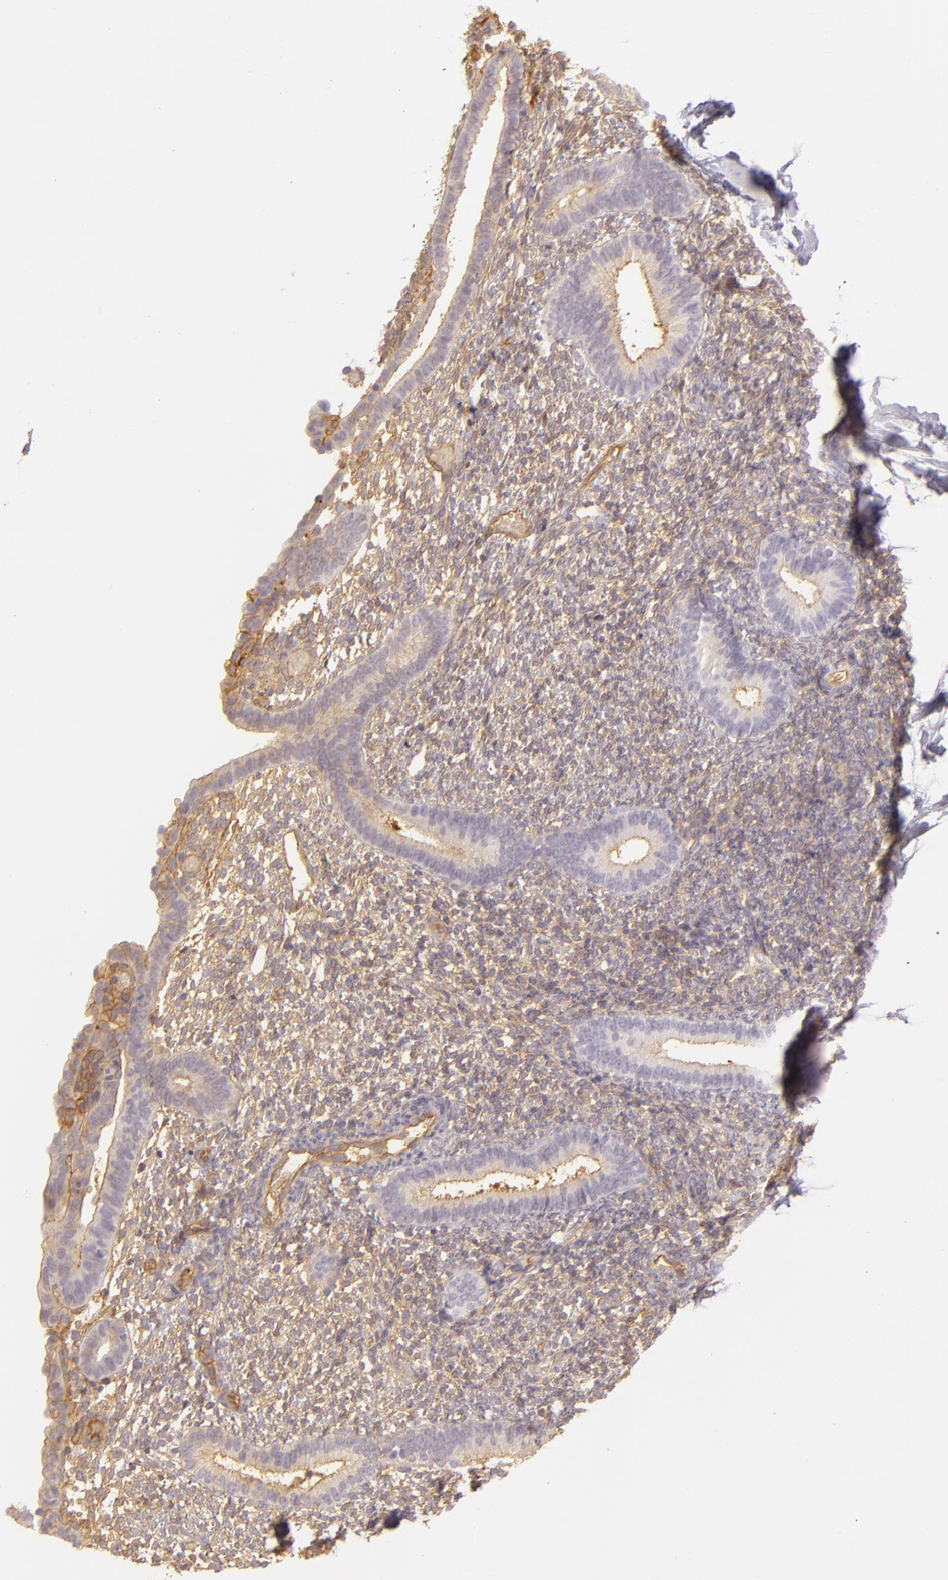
{"staining": {"intensity": "weak", "quantity": "<25%", "location": "cytoplasmic/membranous"}, "tissue": "endometrium", "cell_type": "Cells in endometrial stroma", "image_type": "normal", "snomed": [{"axis": "morphology", "description": "Normal tissue, NOS"}, {"axis": "topography", "description": "Smooth muscle"}, {"axis": "topography", "description": "Endometrium"}], "caption": "There is no significant positivity in cells in endometrial stroma of endometrium. The staining was performed using DAB (3,3'-diaminobenzidine) to visualize the protein expression in brown, while the nuclei were stained in blue with hematoxylin (Magnification: 20x).", "gene": "CD59", "patient": {"sex": "female", "age": 57}}